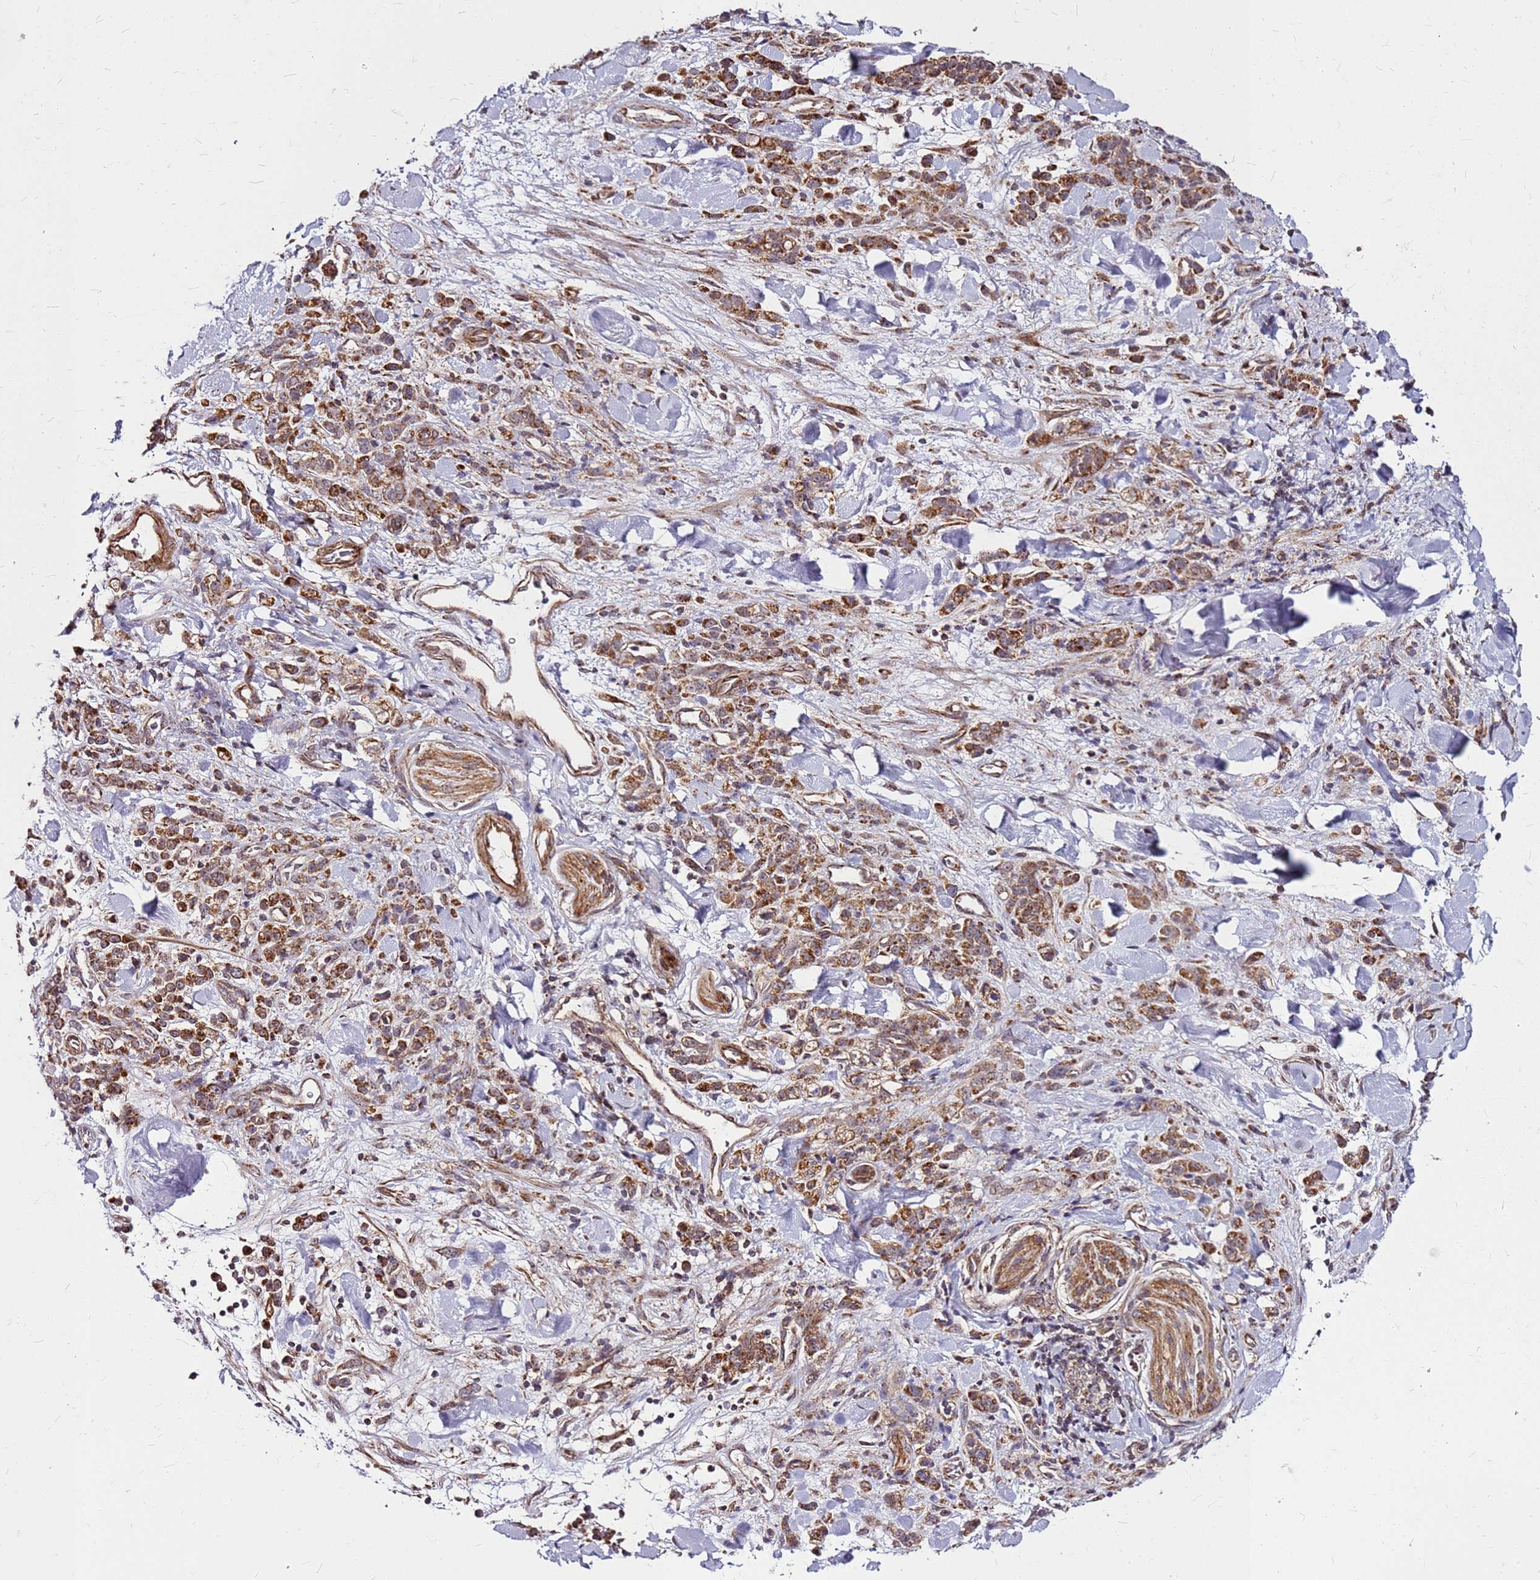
{"staining": {"intensity": "moderate", "quantity": ">75%", "location": "cytoplasmic/membranous"}, "tissue": "stomach cancer", "cell_type": "Tumor cells", "image_type": "cancer", "snomed": [{"axis": "morphology", "description": "Normal tissue, NOS"}, {"axis": "morphology", "description": "Adenocarcinoma, NOS"}, {"axis": "topography", "description": "Stomach"}], "caption": "Immunohistochemistry (IHC) histopathology image of neoplastic tissue: stomach adenocarcinoma stained using immunohistochemistry (IHC) demonstrates medium levels of moderate protein expression localized specifically in the cytoplasmic/membranous of tumor cells, appearing as a cytoplasmic/membranous brown color.", "gene": "OR51T1", "patient": {"sex": "male", "age": 82}}